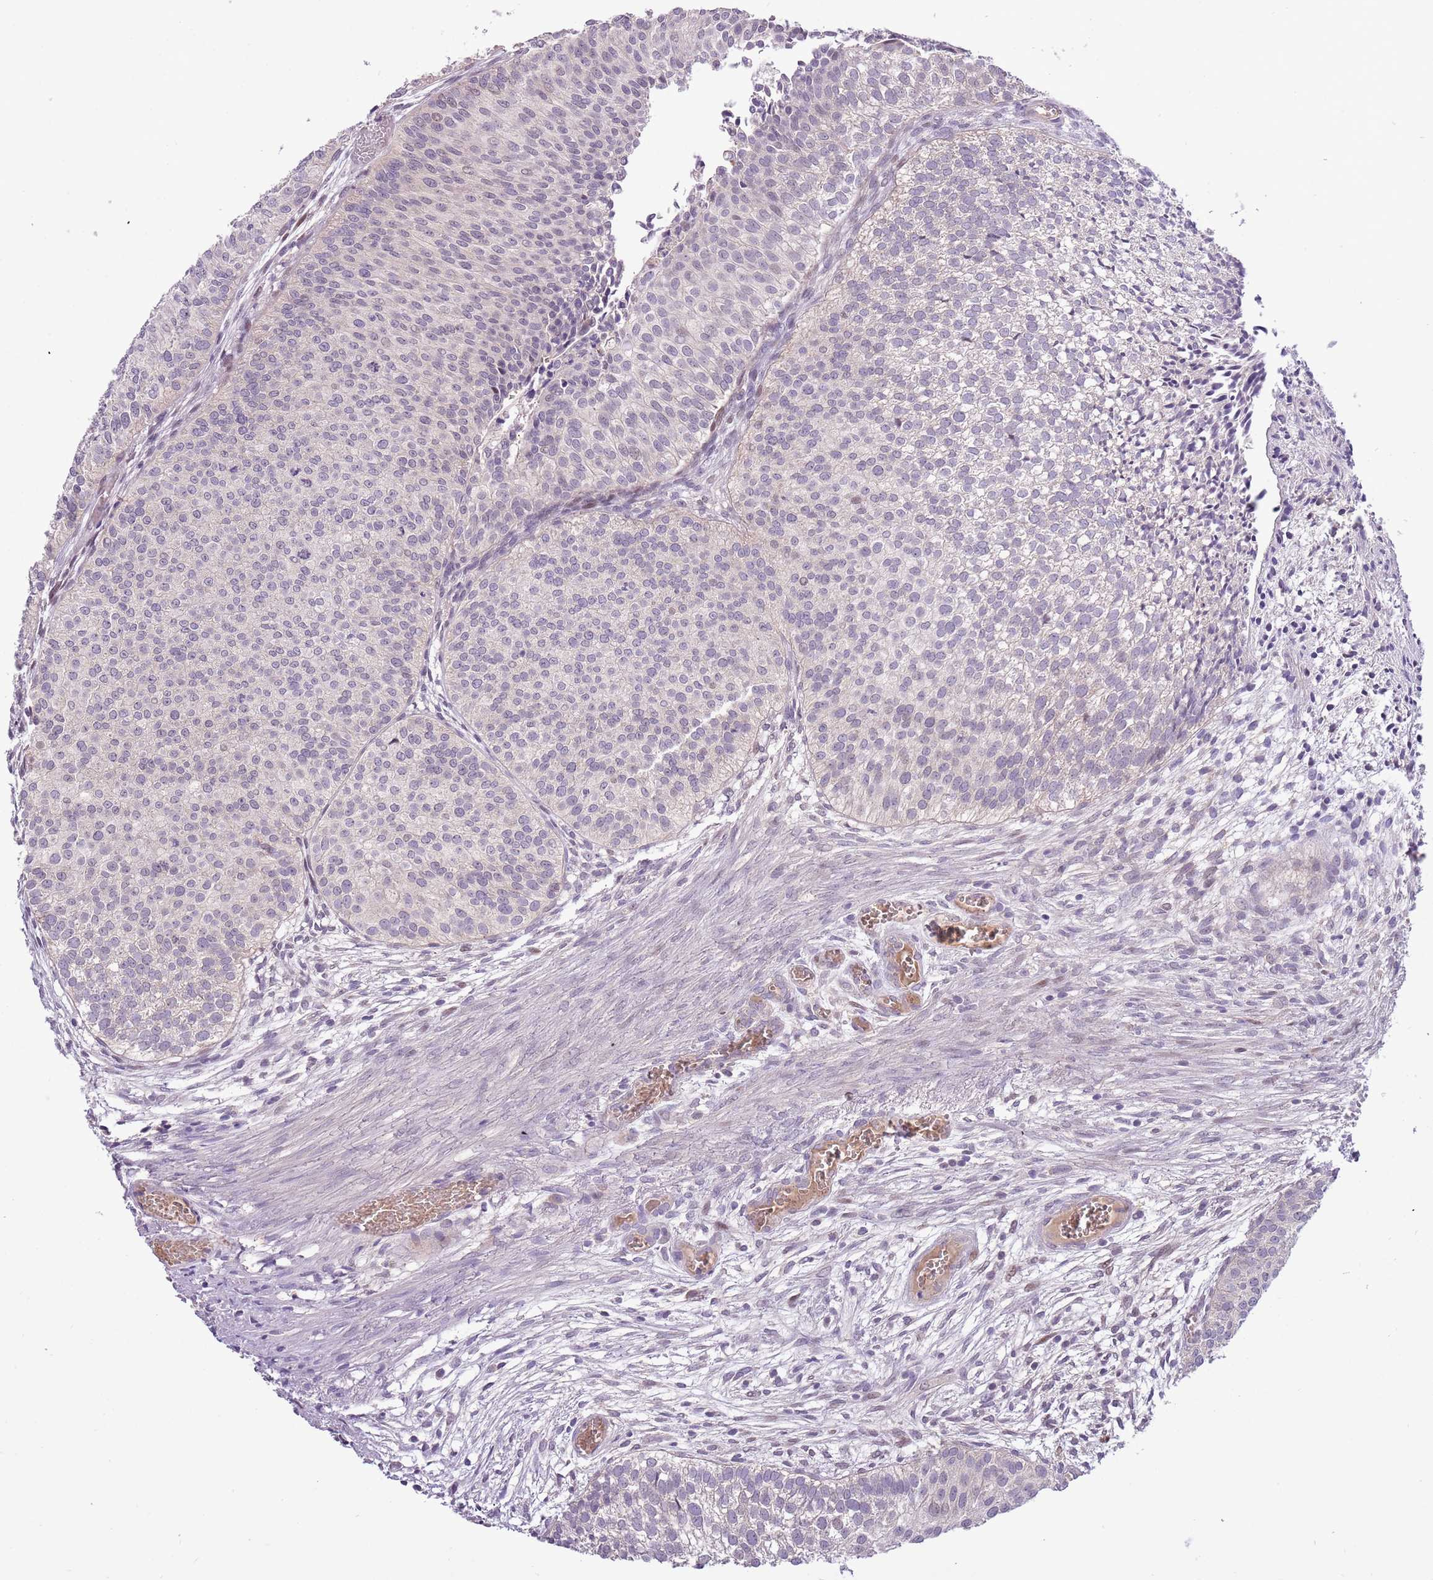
{"staining": {"intensity": "negative", "quantity": "none", "location": "none"}, "tissue": "urothelial cancer", "cell_type": "Tumor cells", "image_type": "cancer", "snomed": [{"axis": "morphology", "description": "Urothelial carcinoma, Low grade"}, {"axis": "topography", "description": "Urinary bladder"}], "caption": "Tumor cells are negative for brown protein staining in low-grade urothelial carcinoma.", "gene": "SHROOM3", "patient": {"sex": "male", "age": 84}}